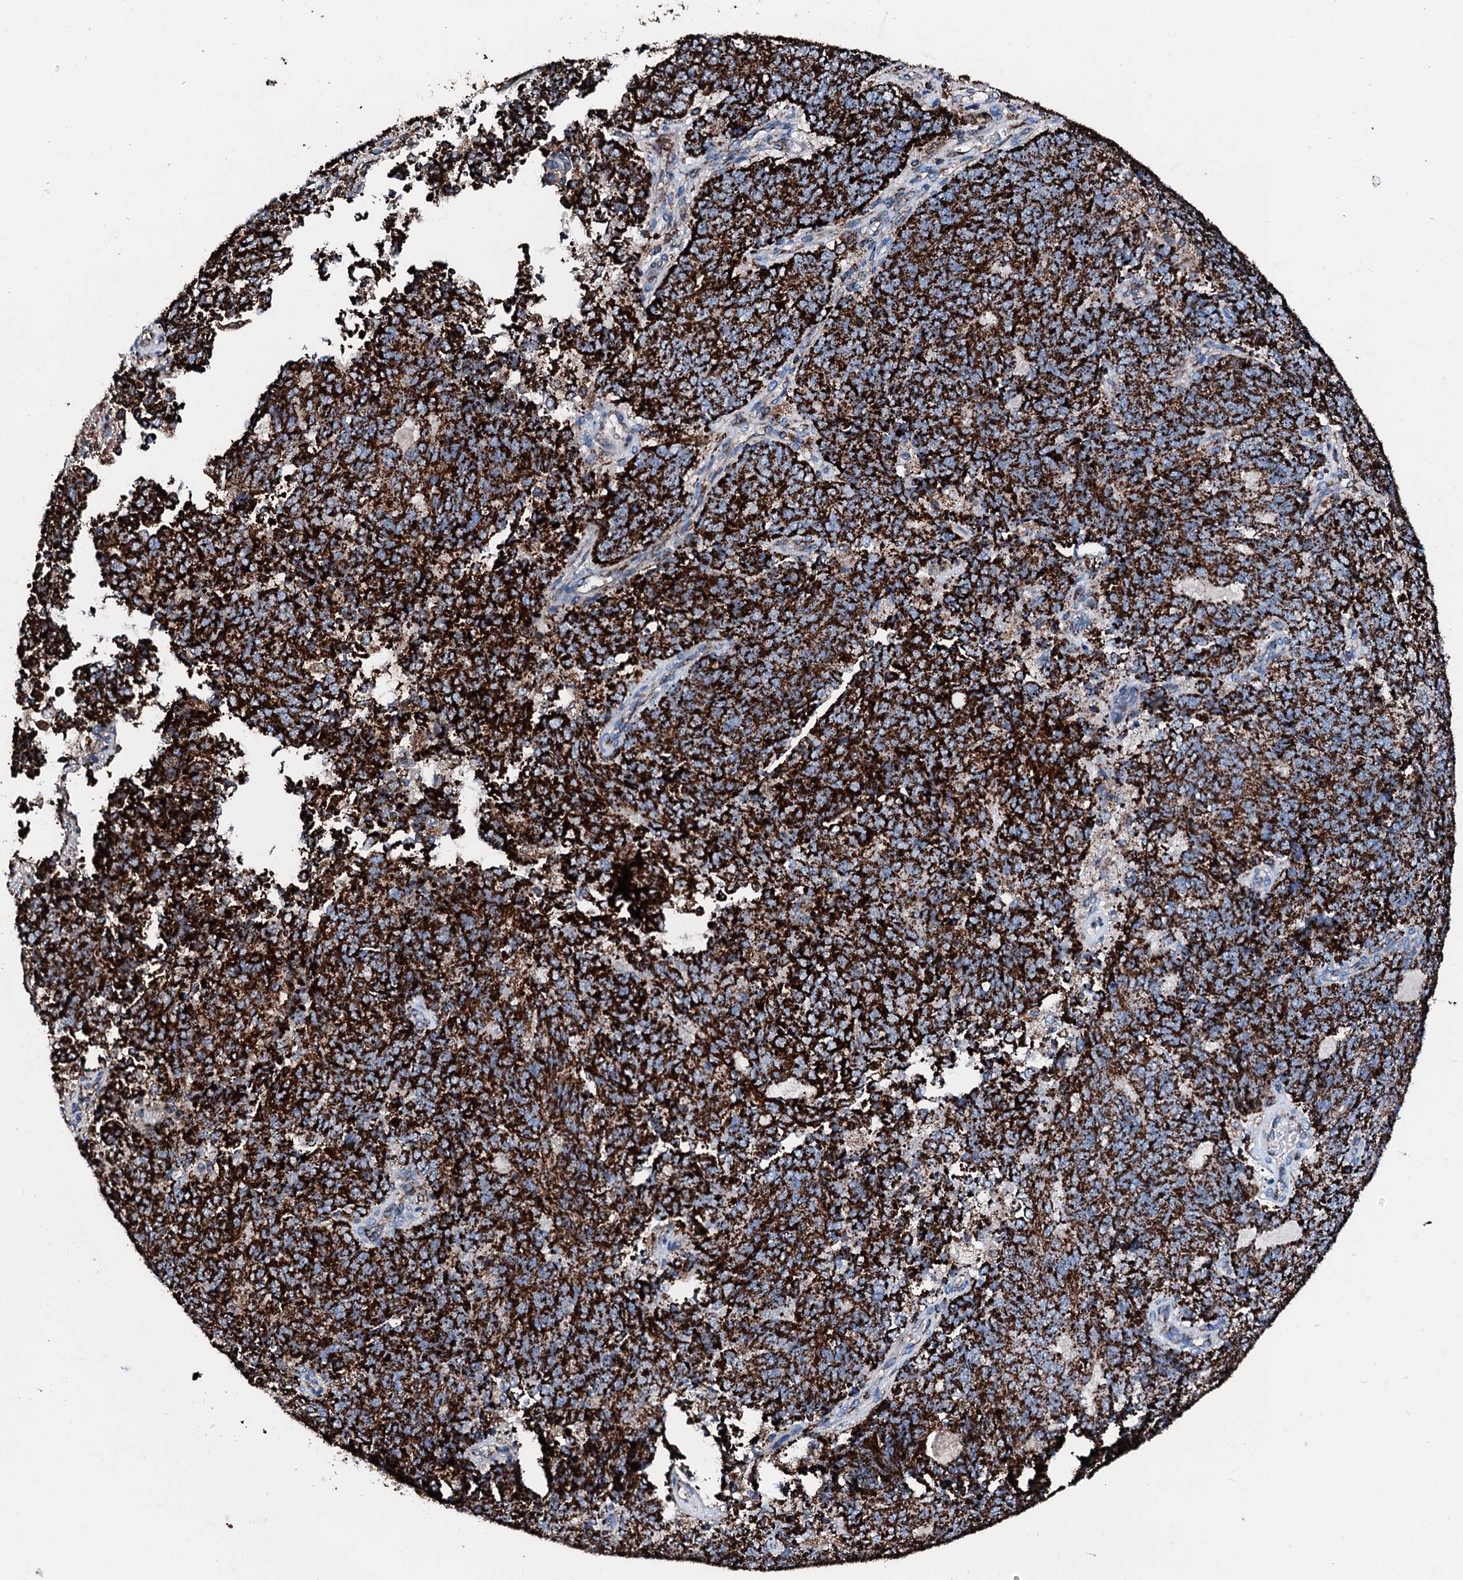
{"staining": {"intensity": "strong", "quantity": ">75%", "location": "cytoplasmic/membranous"}, "tissue": "endometrial cancer", "cell_type": "Tumor cells", "image_type": "cancer", "snomed": [{"axis": "morphology", "description": "Adenocarcinoma, NOS"}, {"axis": "topography", "description": "Endometrium"}], "caption": "Strong cytoplasmic/membranous expression for a protein is identified in about >75% of tumor cells of endometrial adenocarcinoma using IHC.", "gene": "HADH", "patient": {"sex": "female", "age": 80}}